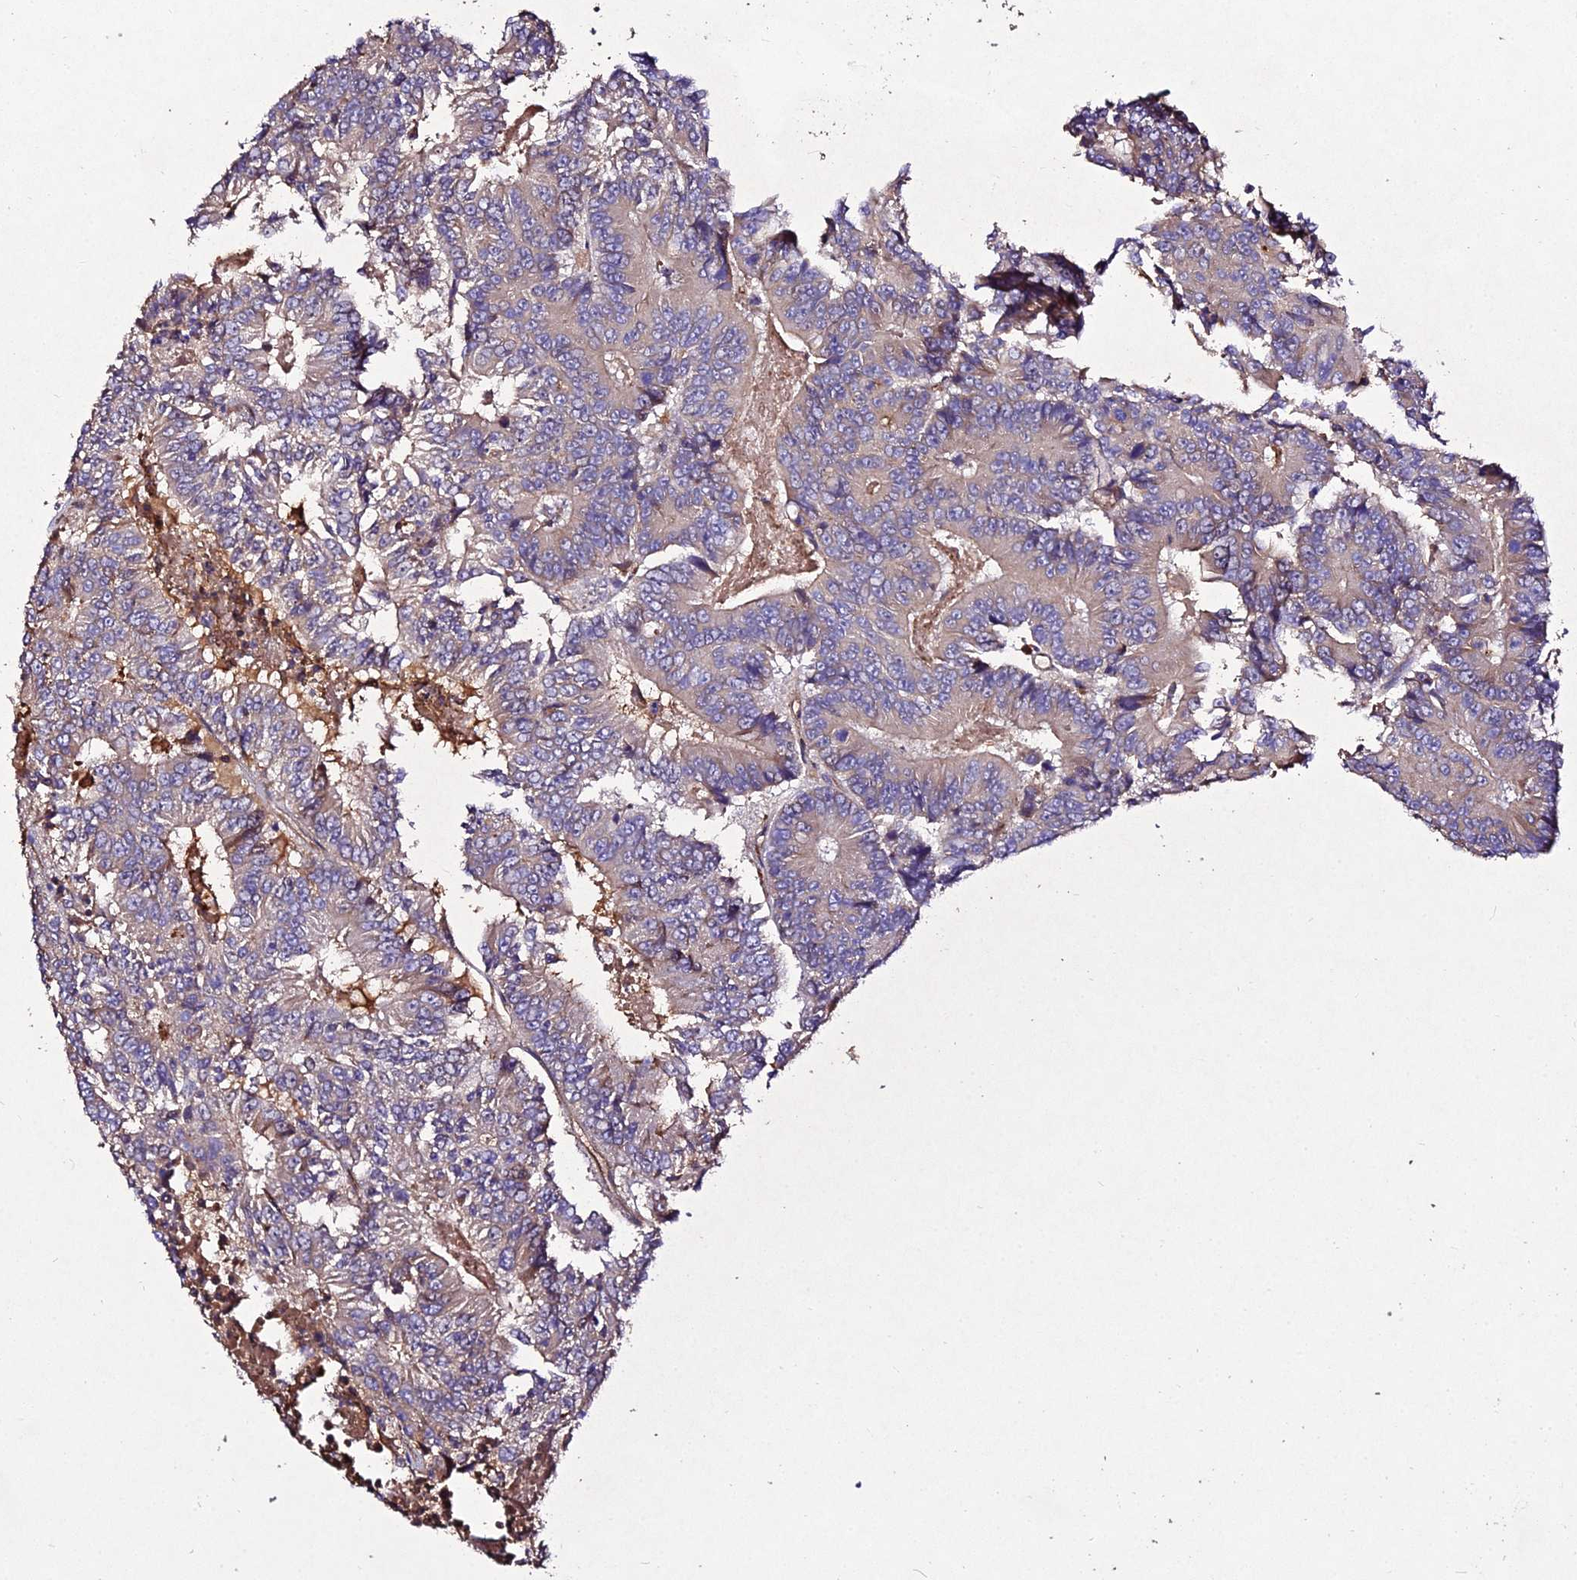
{"staining": {"intensity": "weak", "quantity": ">75%", "location": "cytoplasmic/membranous"}, "tissue": "colorectal cancer", "cell_type": "Tumor cells", "image_type": "cancer", "snomed": [{"axis": "morphology", "description": "Adenocarcinoma, NOS"}, {"axis": "topography", "description": "Colon"}], "caption": "The image displays a brown stain indicating the presence of a protein in the cytoplasmic/membranous of tumor cells in adenocarcinoma (colorectal).", "gene": "AP3M2", "patient": {"sex": "male", "age": 83}}